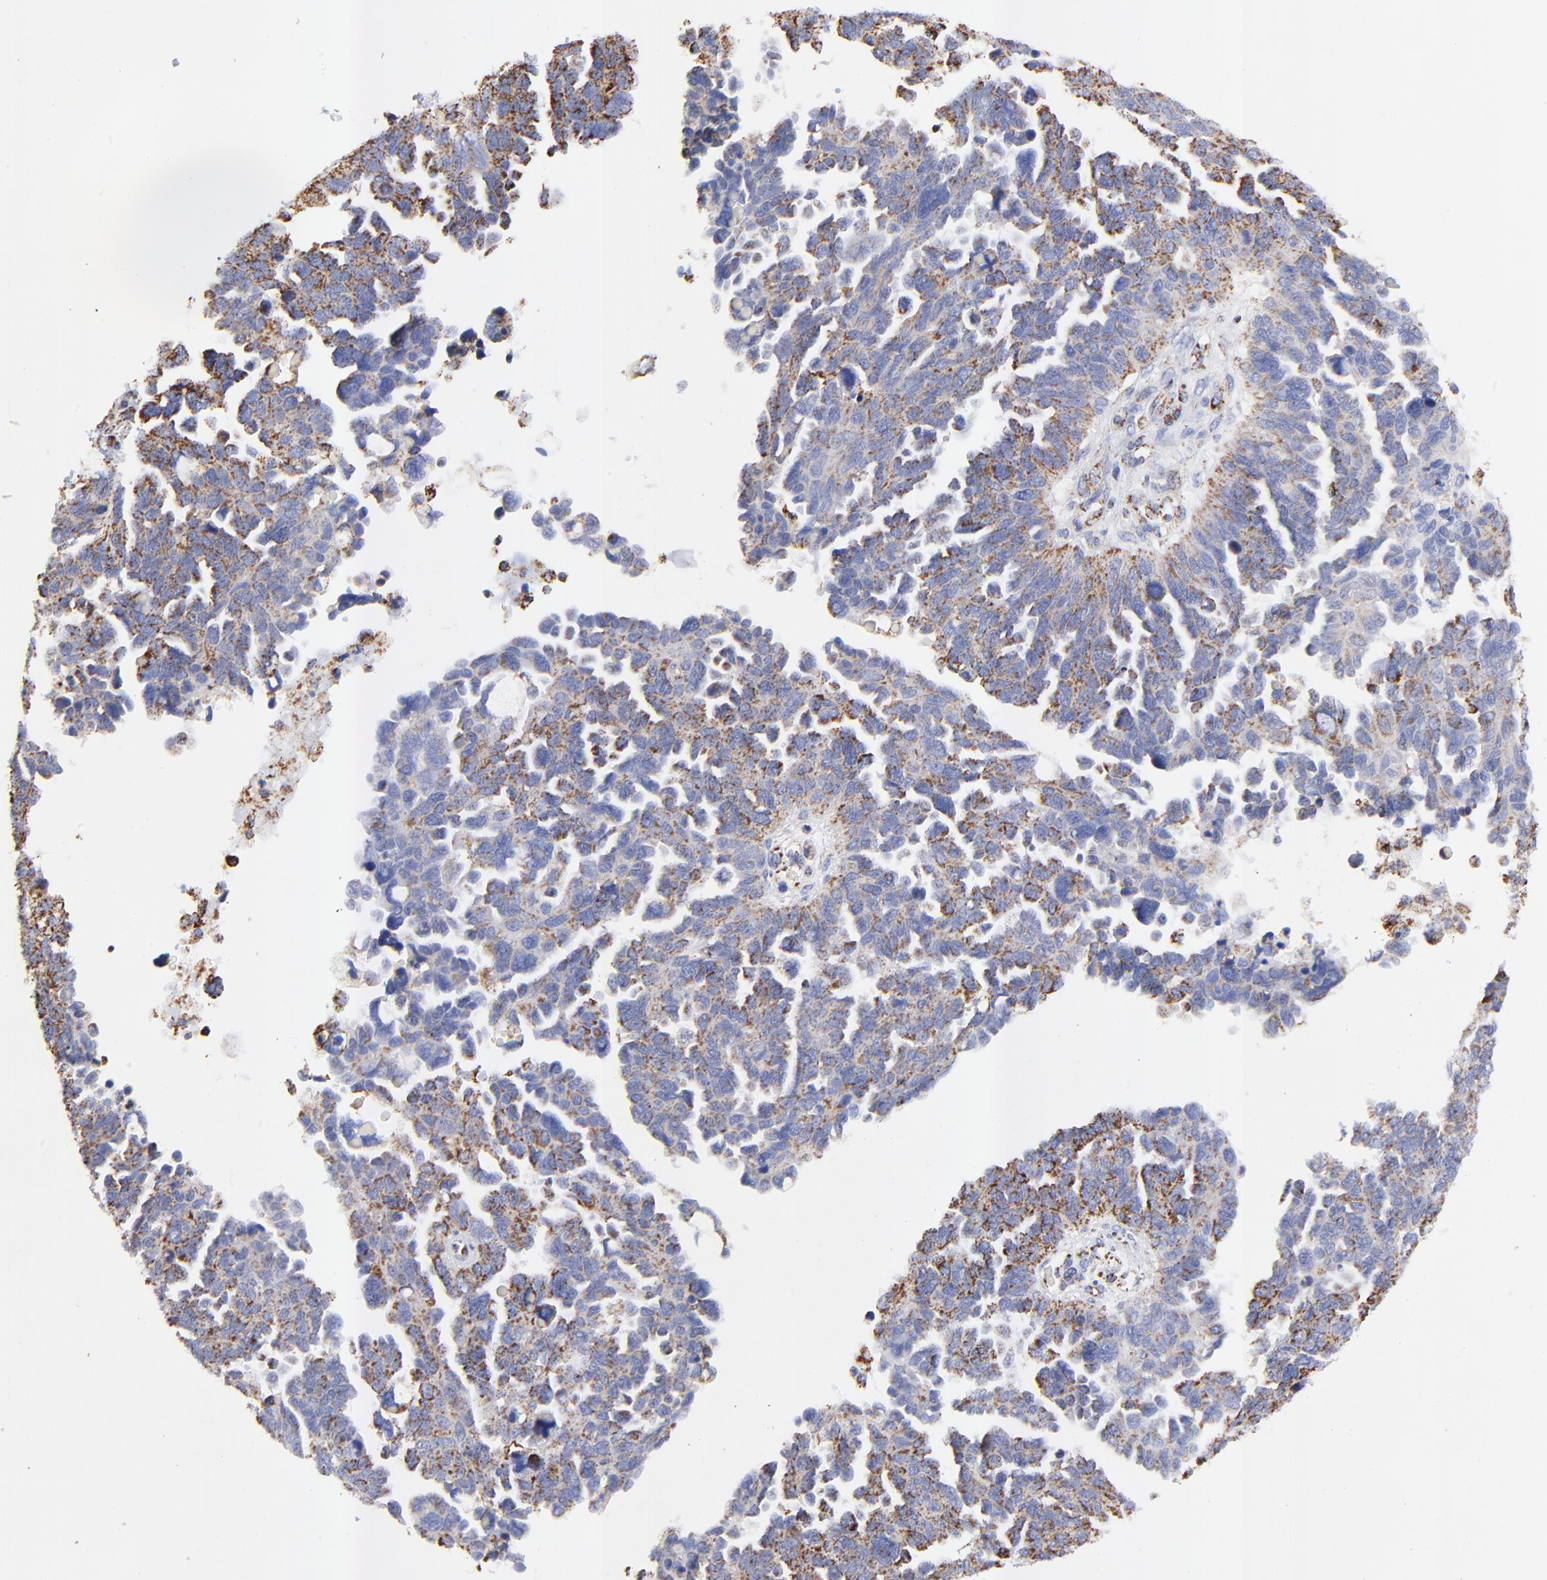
{"staining": {"intensity": "moderate", "quantity": ">75%", "location": "cytoplasmic/membranous"}, "tissue": "ovarian cancer", "cell_type": "Tumor cells", "image_type": "cancer", "snomed": [{"axis": "morphology", "description": "Cystadenocarcinoma, serous, NOS"}, {"axis": "topography", "description": "Ovary"}], "caption": "Immunohistochemistry image of neoplastic tissue: human serous cystadenocarcinoma (ovarian) stained using IHC reveals medium levels of moderate protein expression localized specifically in the cytoplasmic/membranous of tumor cells, appearing as a cytoplasmic/membranous brown color.", "gene": "COX4I1", "patient": {"sex": "female", "age": 64}}